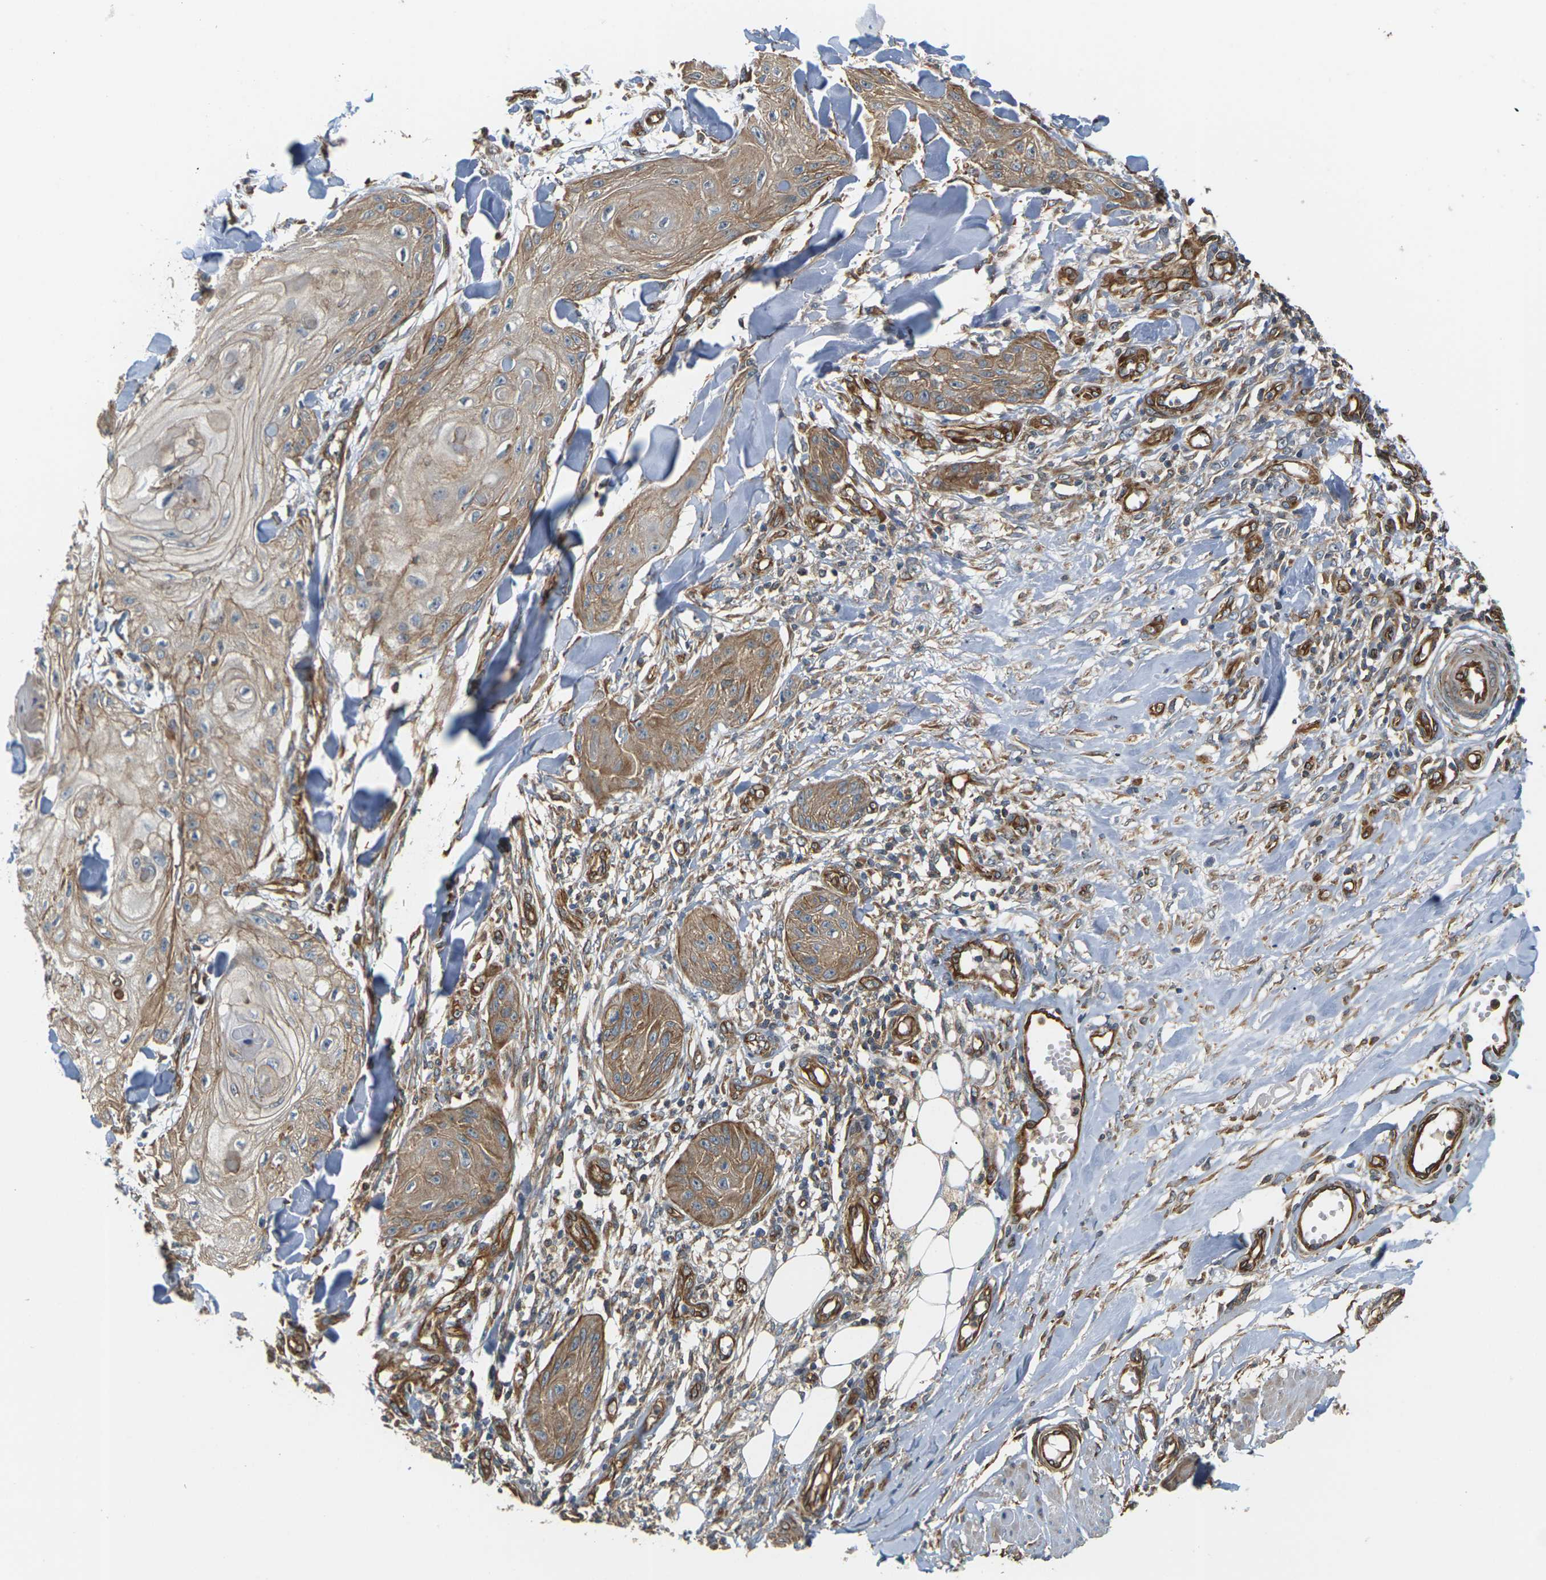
{"staining": {"intensity": "moderate", "quantity": ">75%", "location": "cytoplasmic/membranous"}, "tissue": "skin cancer", "cell_type": "Tumor cells", "image_type": "cancer", "snomed": [{"axis": "morphology", "description": "Squamous cell carcinoma, NOS"}, {"axis": "topography", "description": "Skin"}], "caption": "This is a micrograph of immunohistochemistry staining of skin squamous cell carcinoma, which shows moderate positivity in the cytoplasmic/membranous of tumor cells.", "gene": "PCDHB4", "patient": {"sex": "male", "age": 74}}